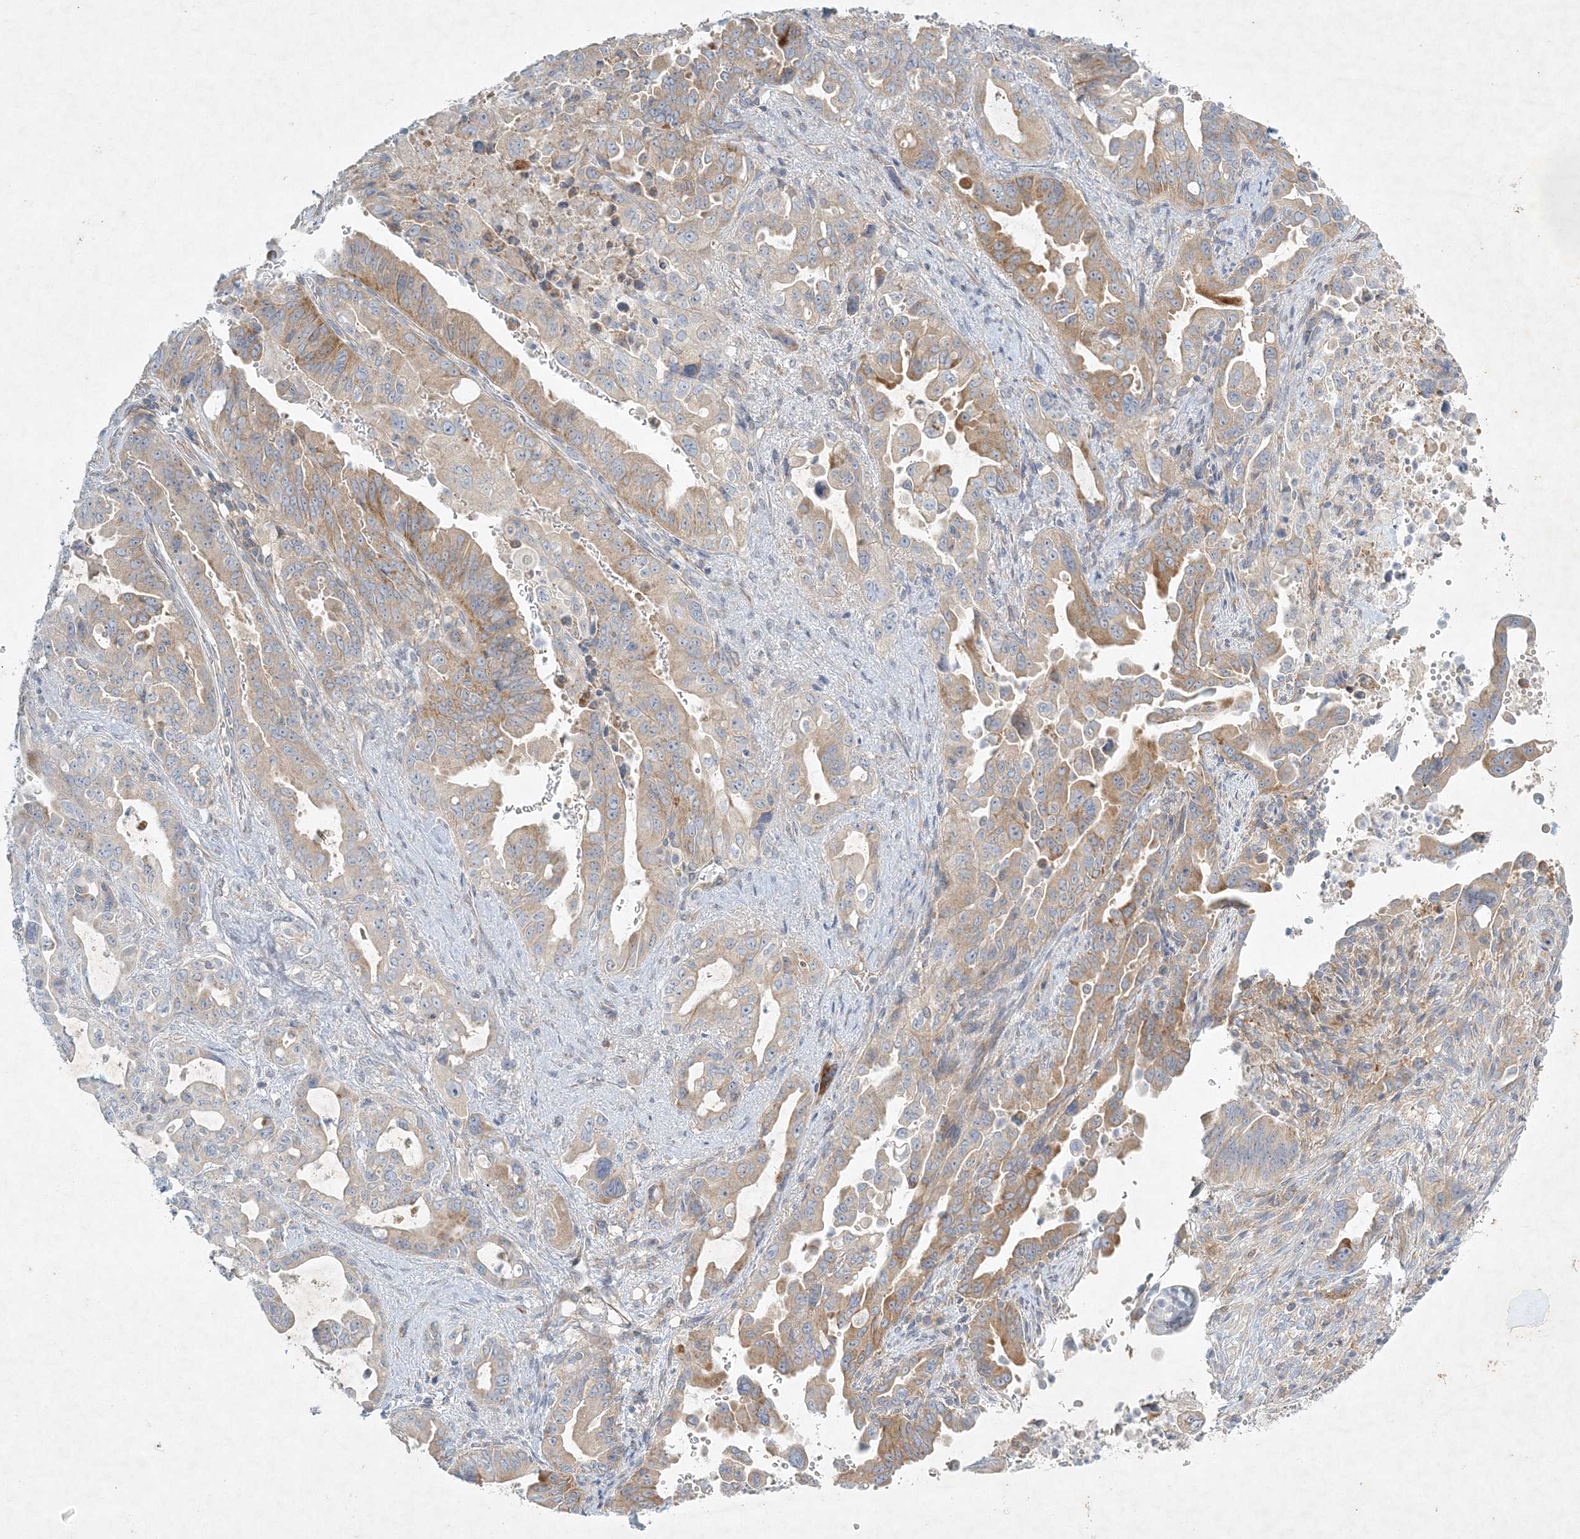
{"staining": {"intensity": "moderate", "quantity": "25%-75%", "location": "cytoplasmic/membranous"}, "tissue": "pancreatic cancer", "cell_type": "Tumor cells", "image_type": "cancer", "snomed": [{"axis": "morphology", "description": "Adenocarcinoma, NOS"}, {"axis": "topography", "description": "Pancreas"}], "caption": "Protein expression analysis of adenocarcinoma (pancreatic) exhibits moderate cytoplasmic/membranous staining in about 25%-75% of tumor cells.", "gene": "STK11IP", "patient": {"sex": "male", "age": 70}}